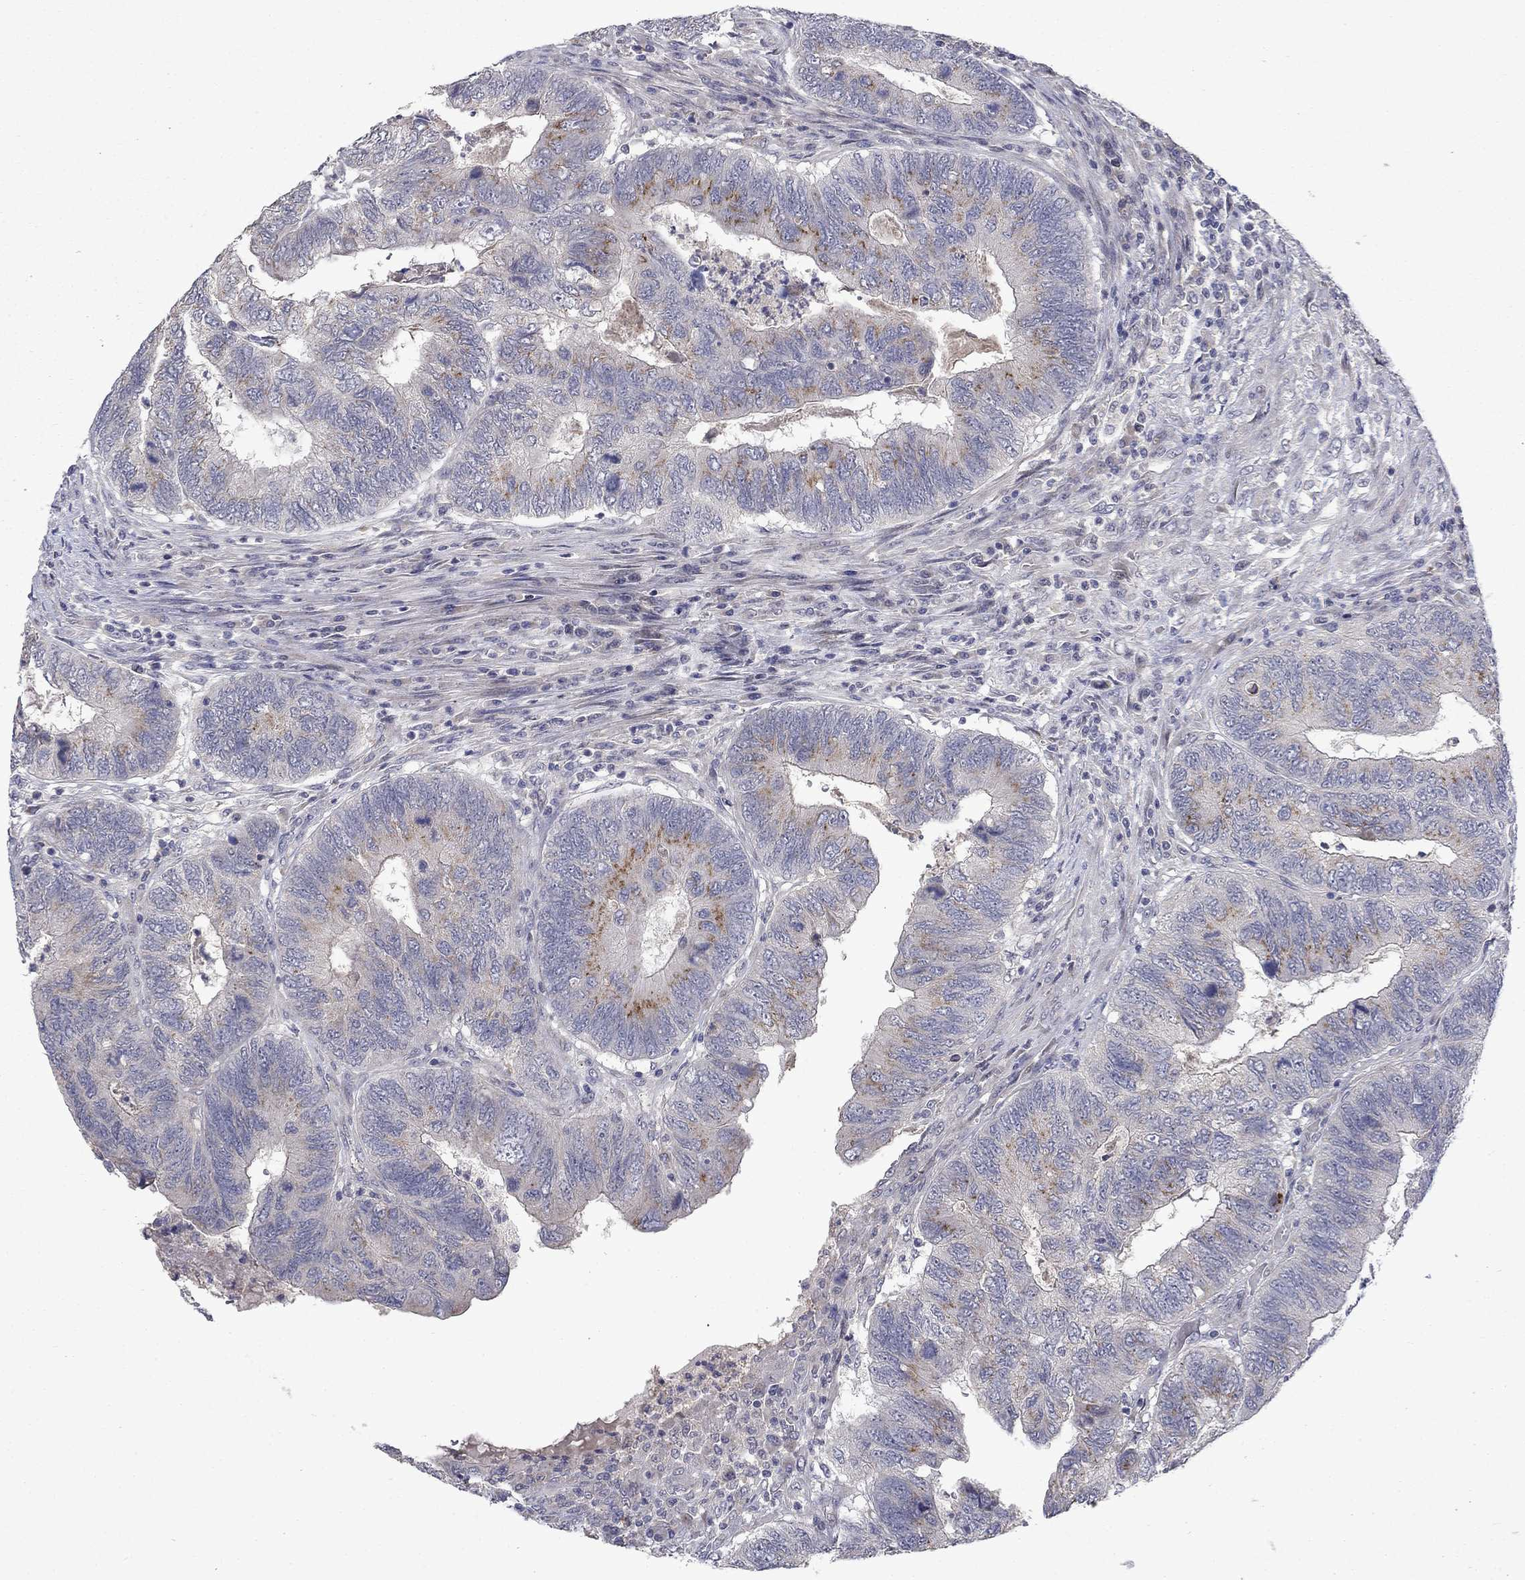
{"staining": {"intensity": "moderate", "quantity": "<25%", "location": "cytoplasmic/membranous"}, "tissue": "colorectal cancer", "cell_type": "Tumor cells", "image_type": "cancer", "snomed": [{"axis": "morphology", "description": "Adenocarcinoma, NOS"}, {"axis": "topography", "description": "Colon"}], "caption": "The image reveals immunohistochemical staining of colorectal adenocarcinoma. There is moderate cytoplasmic/membranous positivity is appreciated in approximately <25% of tumor cells.", "gene": "FAM3B", "patient": {"sex": "female", "age": 67}}